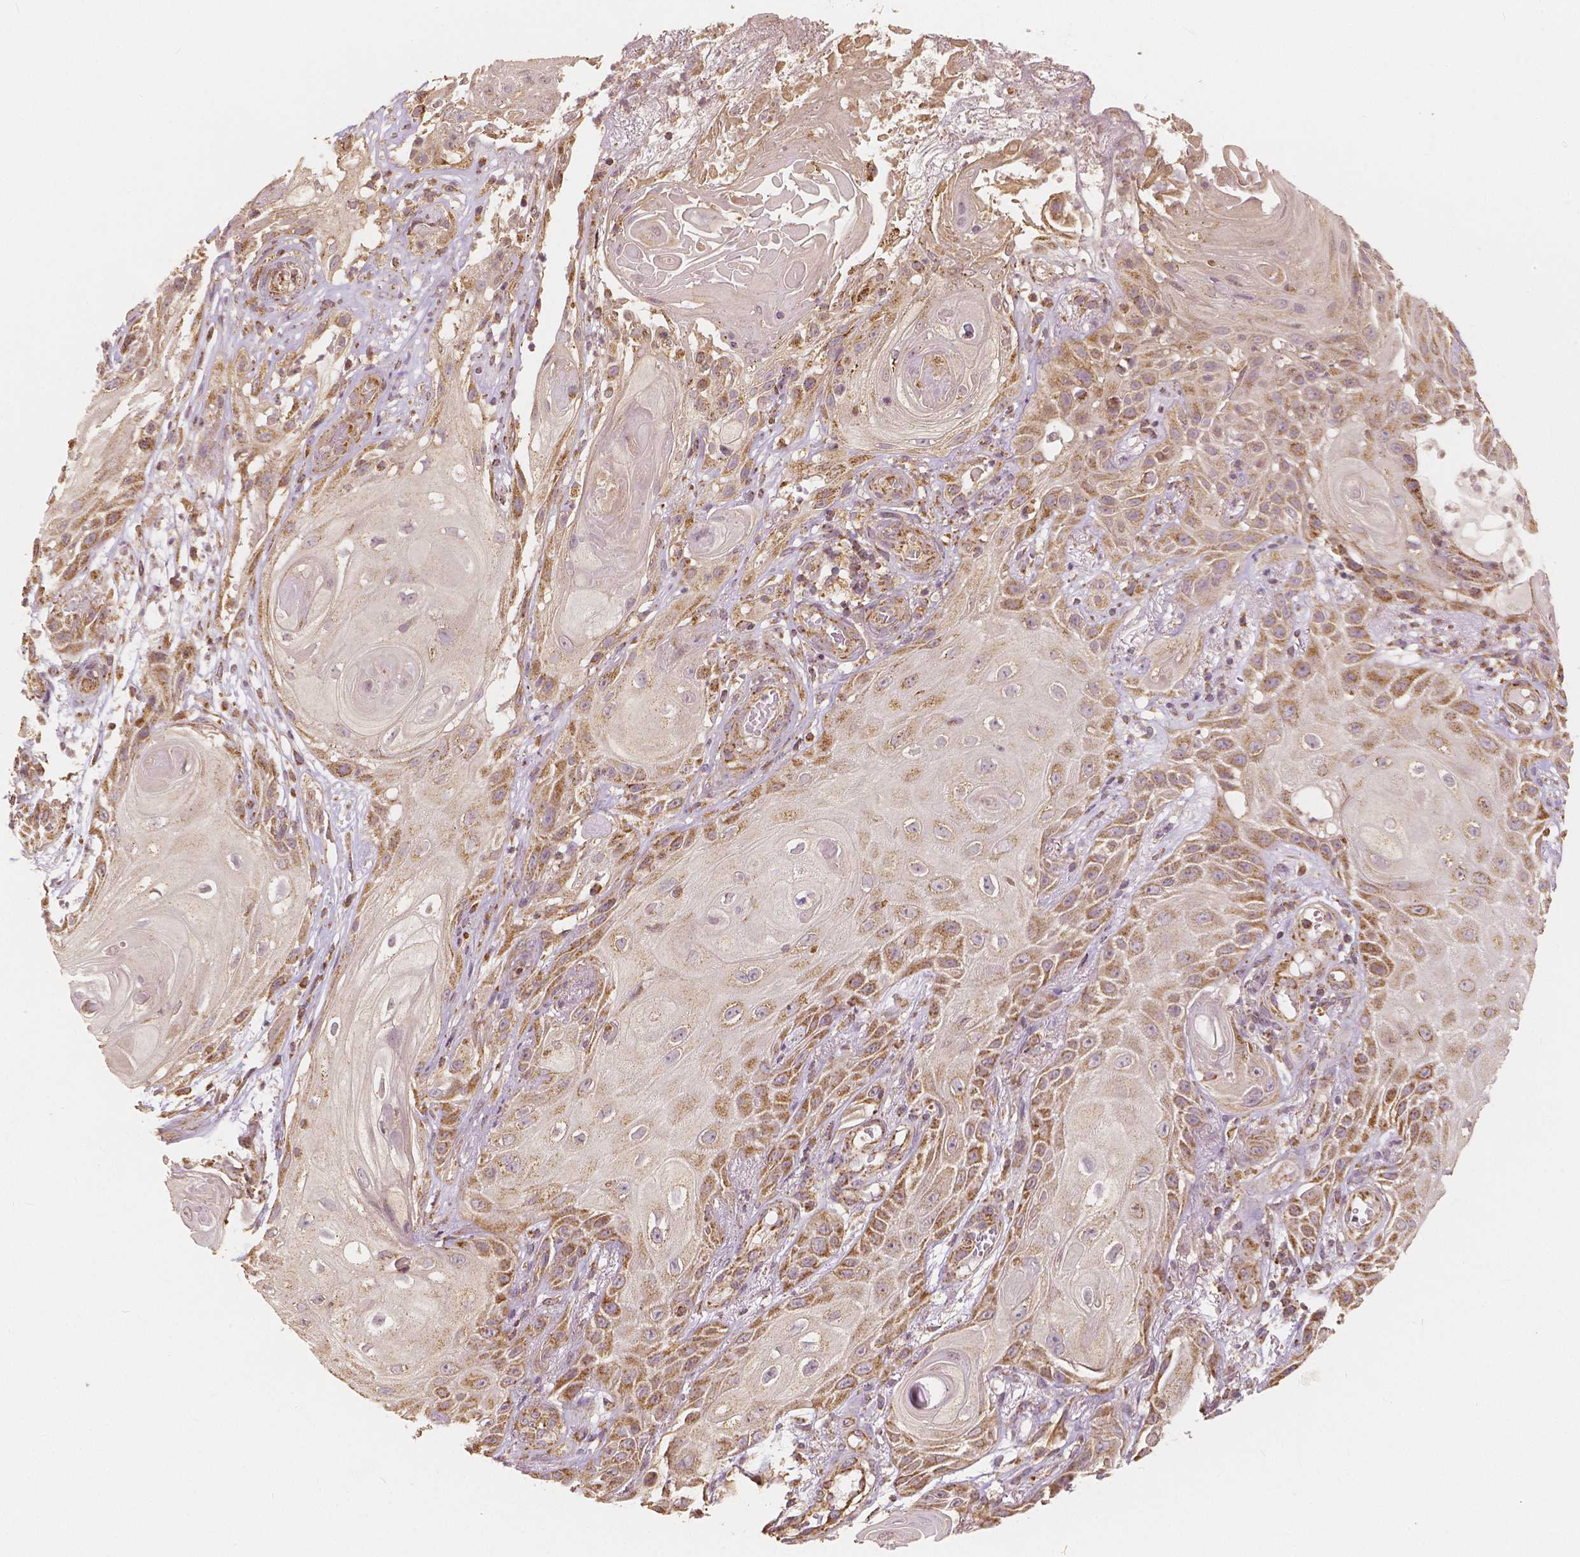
{"staining": {"intensity": "moderate", "quantity": ">75%", "location": "cytoplasmic/membranous"}, "tissue": "skin cancer", "cell_type": "Tumor cells", "image_type": "cancer", "snomed": [{"axis": "morphology", "description": "Squamous cell carcinoma, NOS"}, {"axis": "topography", "description": "Skin"}], "caption": "Immunohistochemical staining of human squamous cell carcinoma (skin) reveals medium levels of moderate cytoplasmic/membranous expression in about >75% of tumor cells.", "gene": "PEX26", "patient": {"sex": "male", "age": 62}}